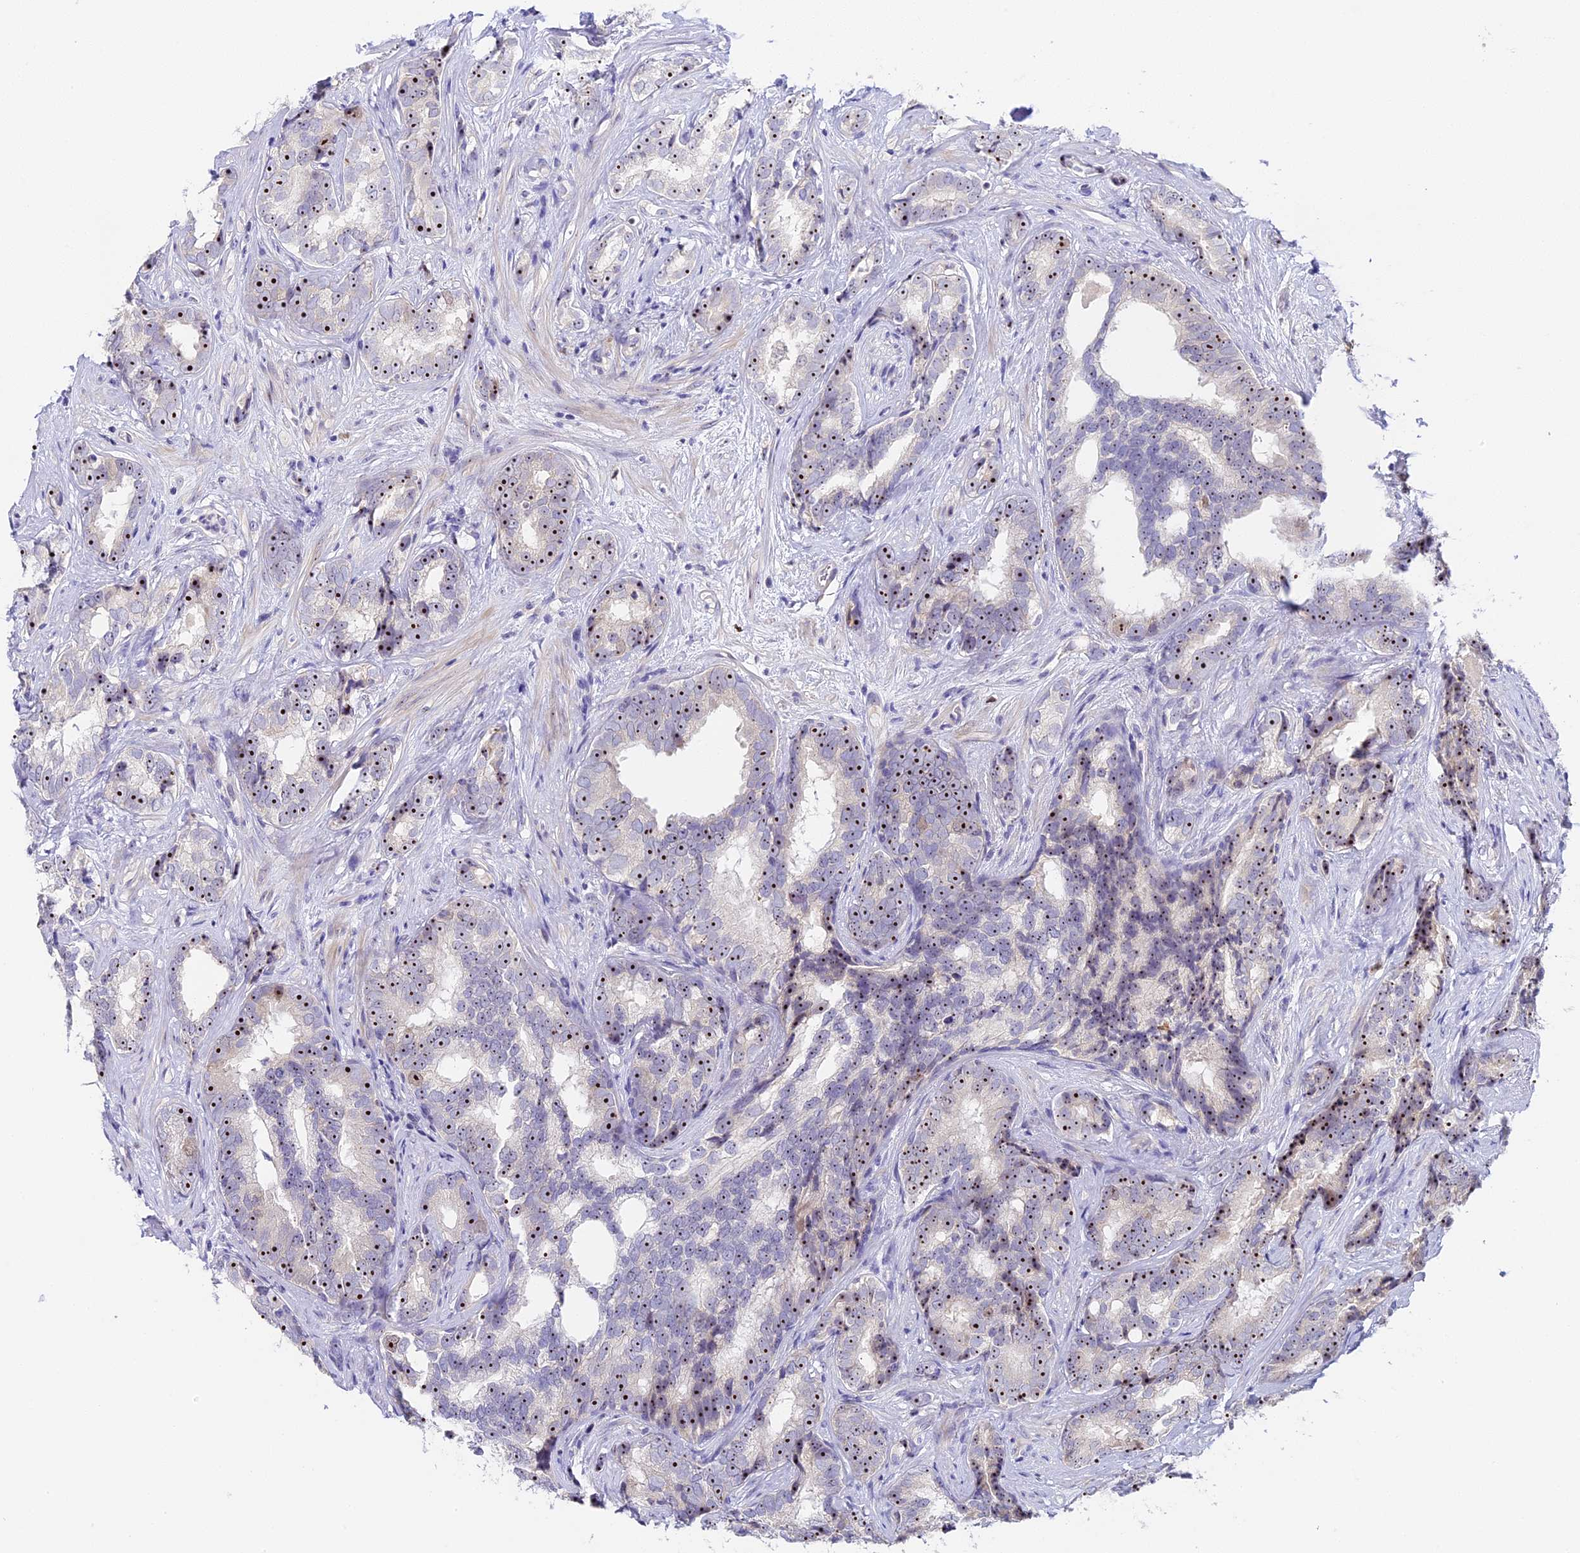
{"staining": {"intensity": "strong", "quantity": ">75%", "location": "nuclear"}, "tissue": "prostate cancer", "cell_type": "Tumor cells", "image_type": "cancer", "snomed": [{"axis": "morphology", "description": "Adenocarcinoma, High grade"}, {"axis": "topography", "description": "Prostate"}], "caption": "Immunohistochemical staining of prostate adenocarcinoma (high-grade) exhibits high levels of strong nuclear protein positivity in about >75% of tumor cells.", "gene": "RAD51", "patient": {"sex": "male", "age": 66}}